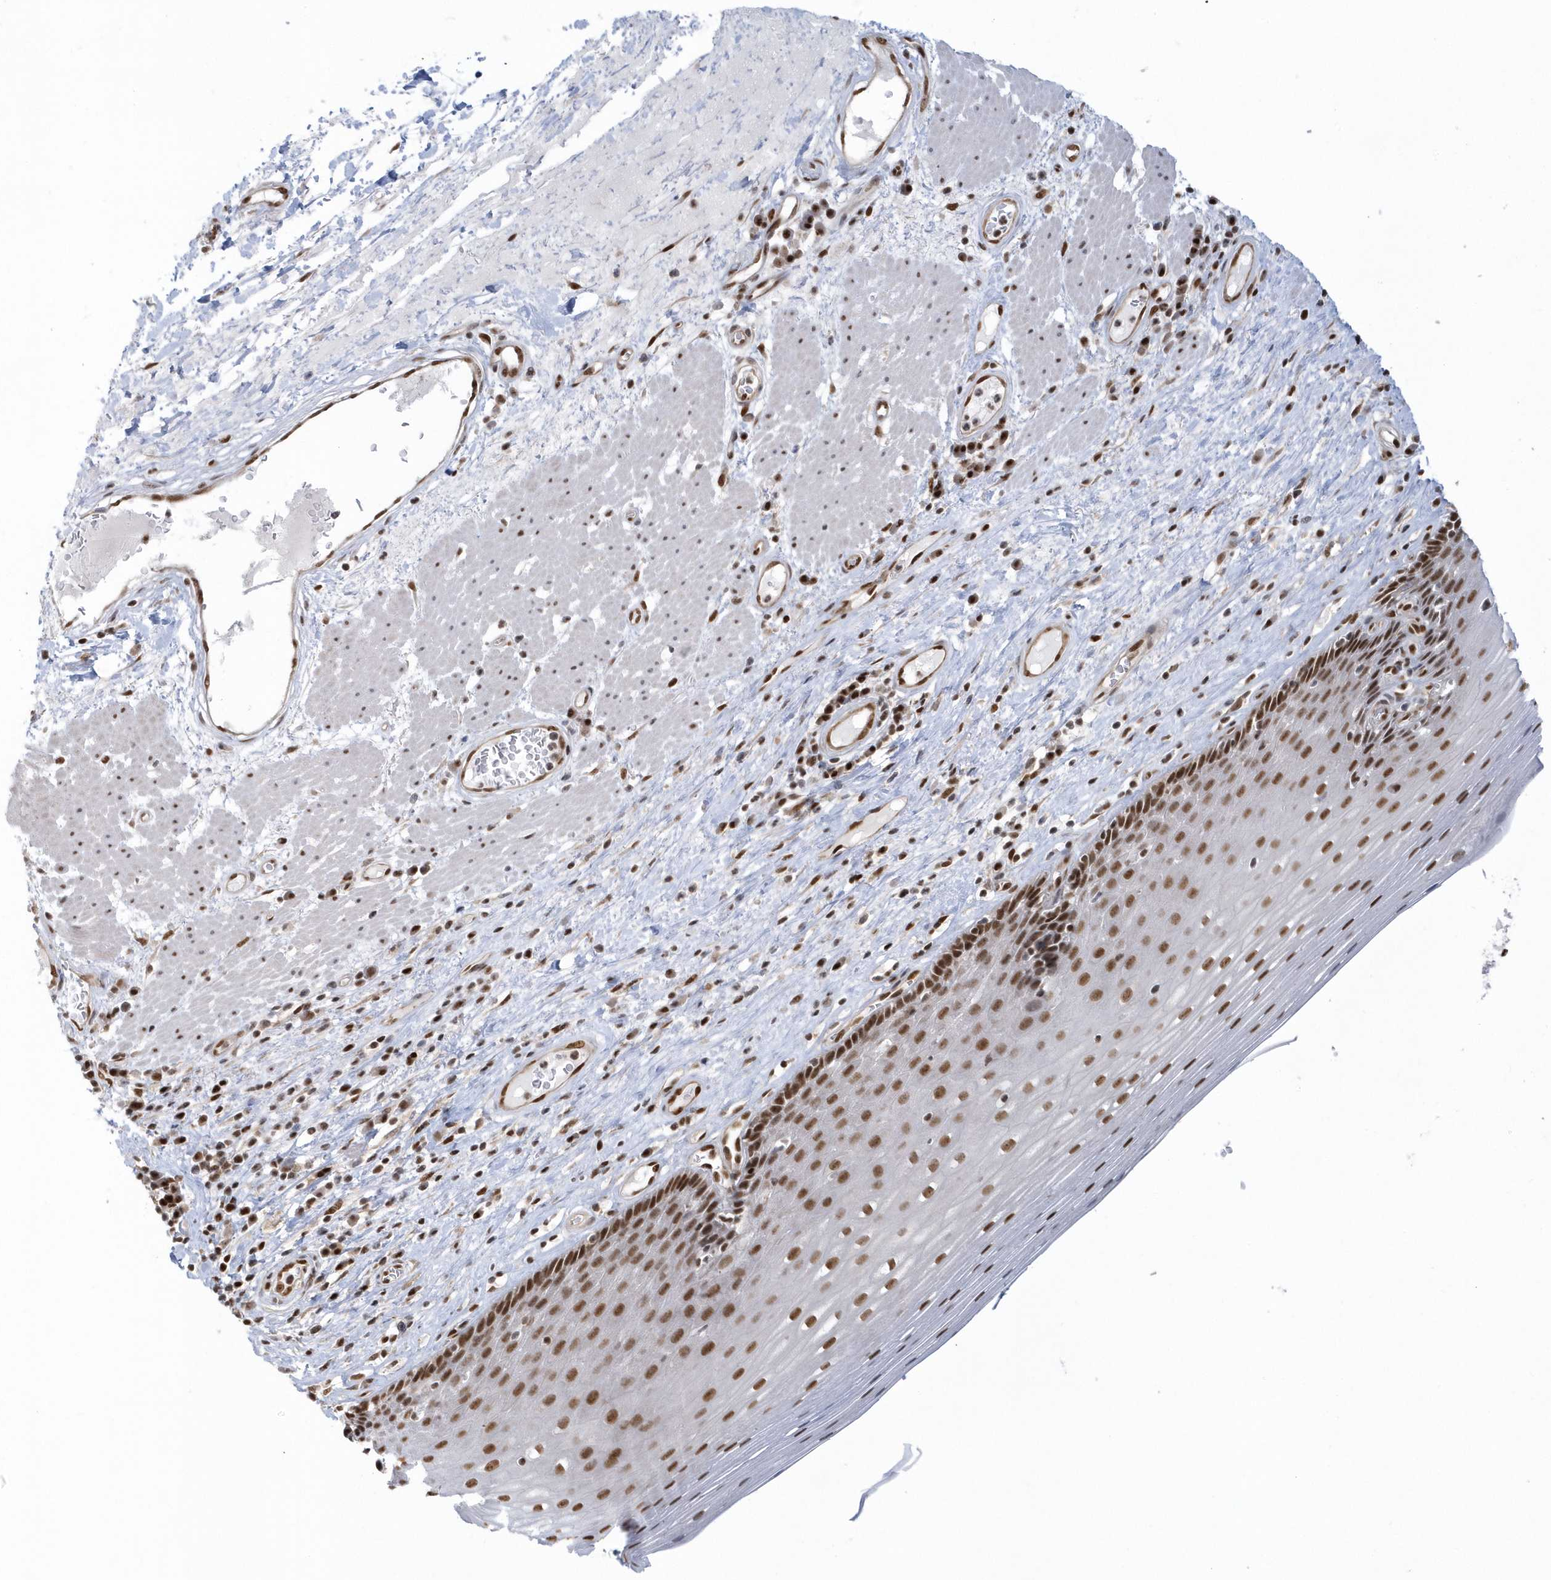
{"staining": {"intensity": "strong", "quantity": ">75%", "location": "nuclear"}, "tissue": "esophagus", "cell_type": "Squamous epithelial cells", "image_type": "normal", "snomed": [{"axis": "morphology", "description": "Normal tissue, NOS"}, {"axis": "topography", "description": "Esophagus"}], "caption": "Strong nuclear staining is identified in about >75% of squamous epithelial cells in normal esophagus.", "gene": "SEPHS1", "patient": {"sex": "male", "age": 62}}